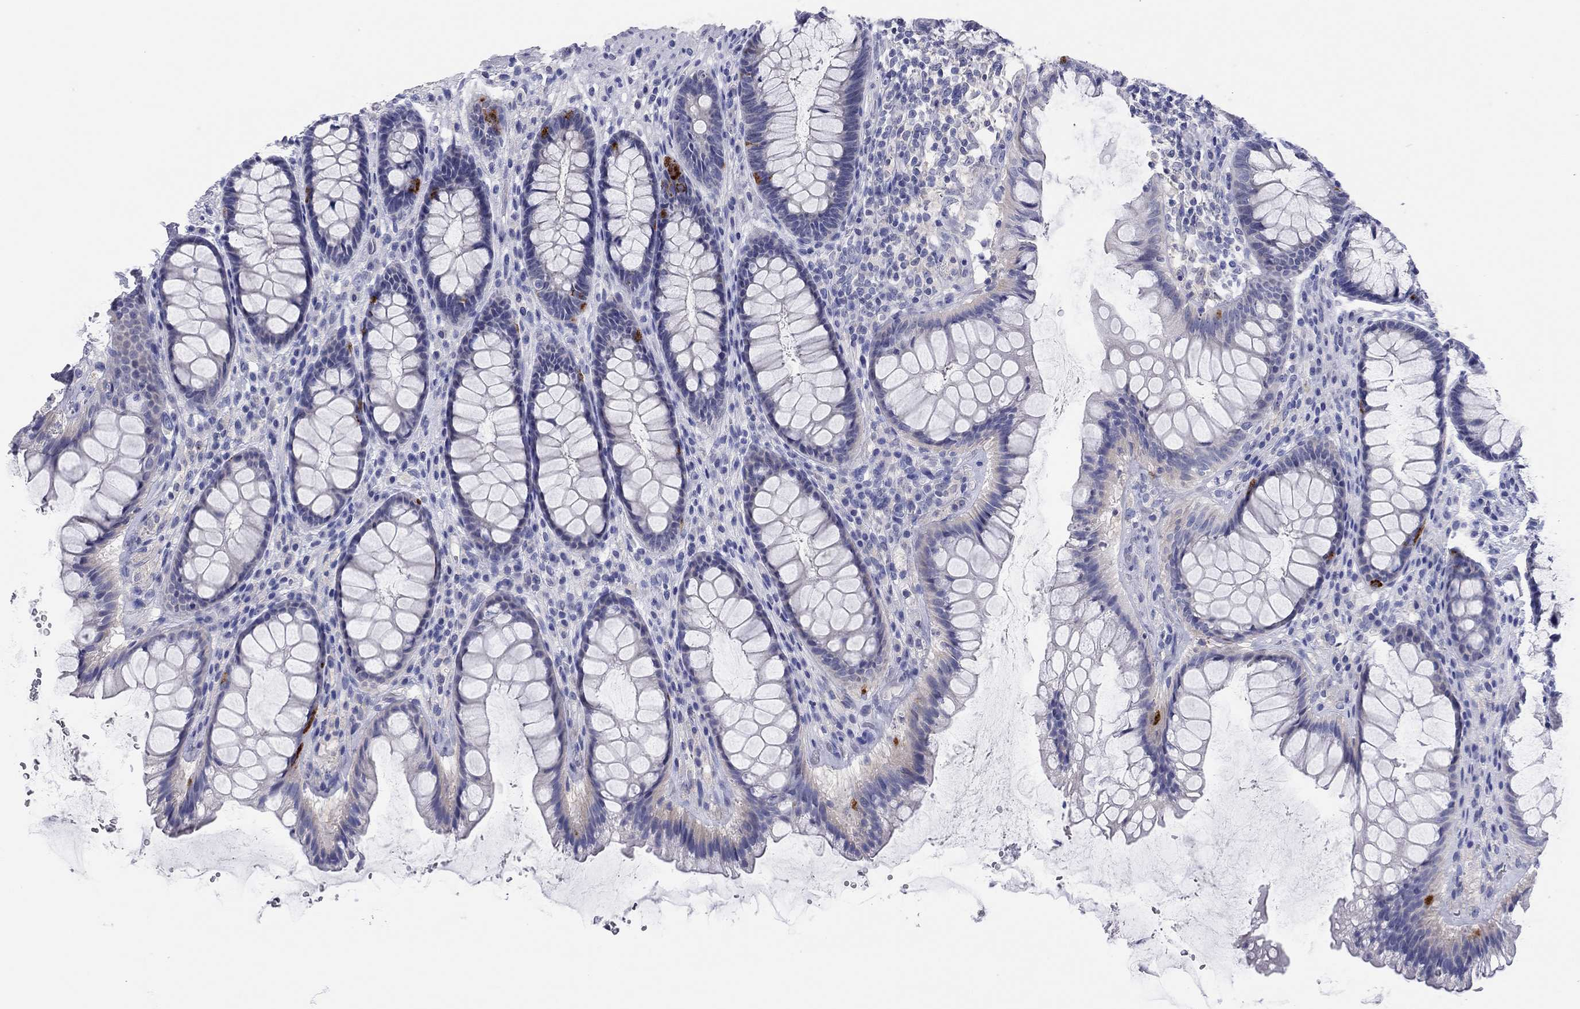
{"staining": {"intensity": "strong", "quantity": "<25%", "location": "cytoplasmic/membranous"}, "tissue": "rectum", "cell_type": "Glandular cells", "image_type": "normal", "snomed": [{"axis": "morphology", "description": "Normal tissue, NOS"}, {"axis": "topography", "description": "Rectum"}], "caption": "This histopathology image demonstrates IHC staining of unremarkable human rectum, with medium strong cytoplasmic/membranous expression in about <25% of glandular cells.", "gene": "ENSG00000269035", "patient": {"sex": "male", "age": 72}}